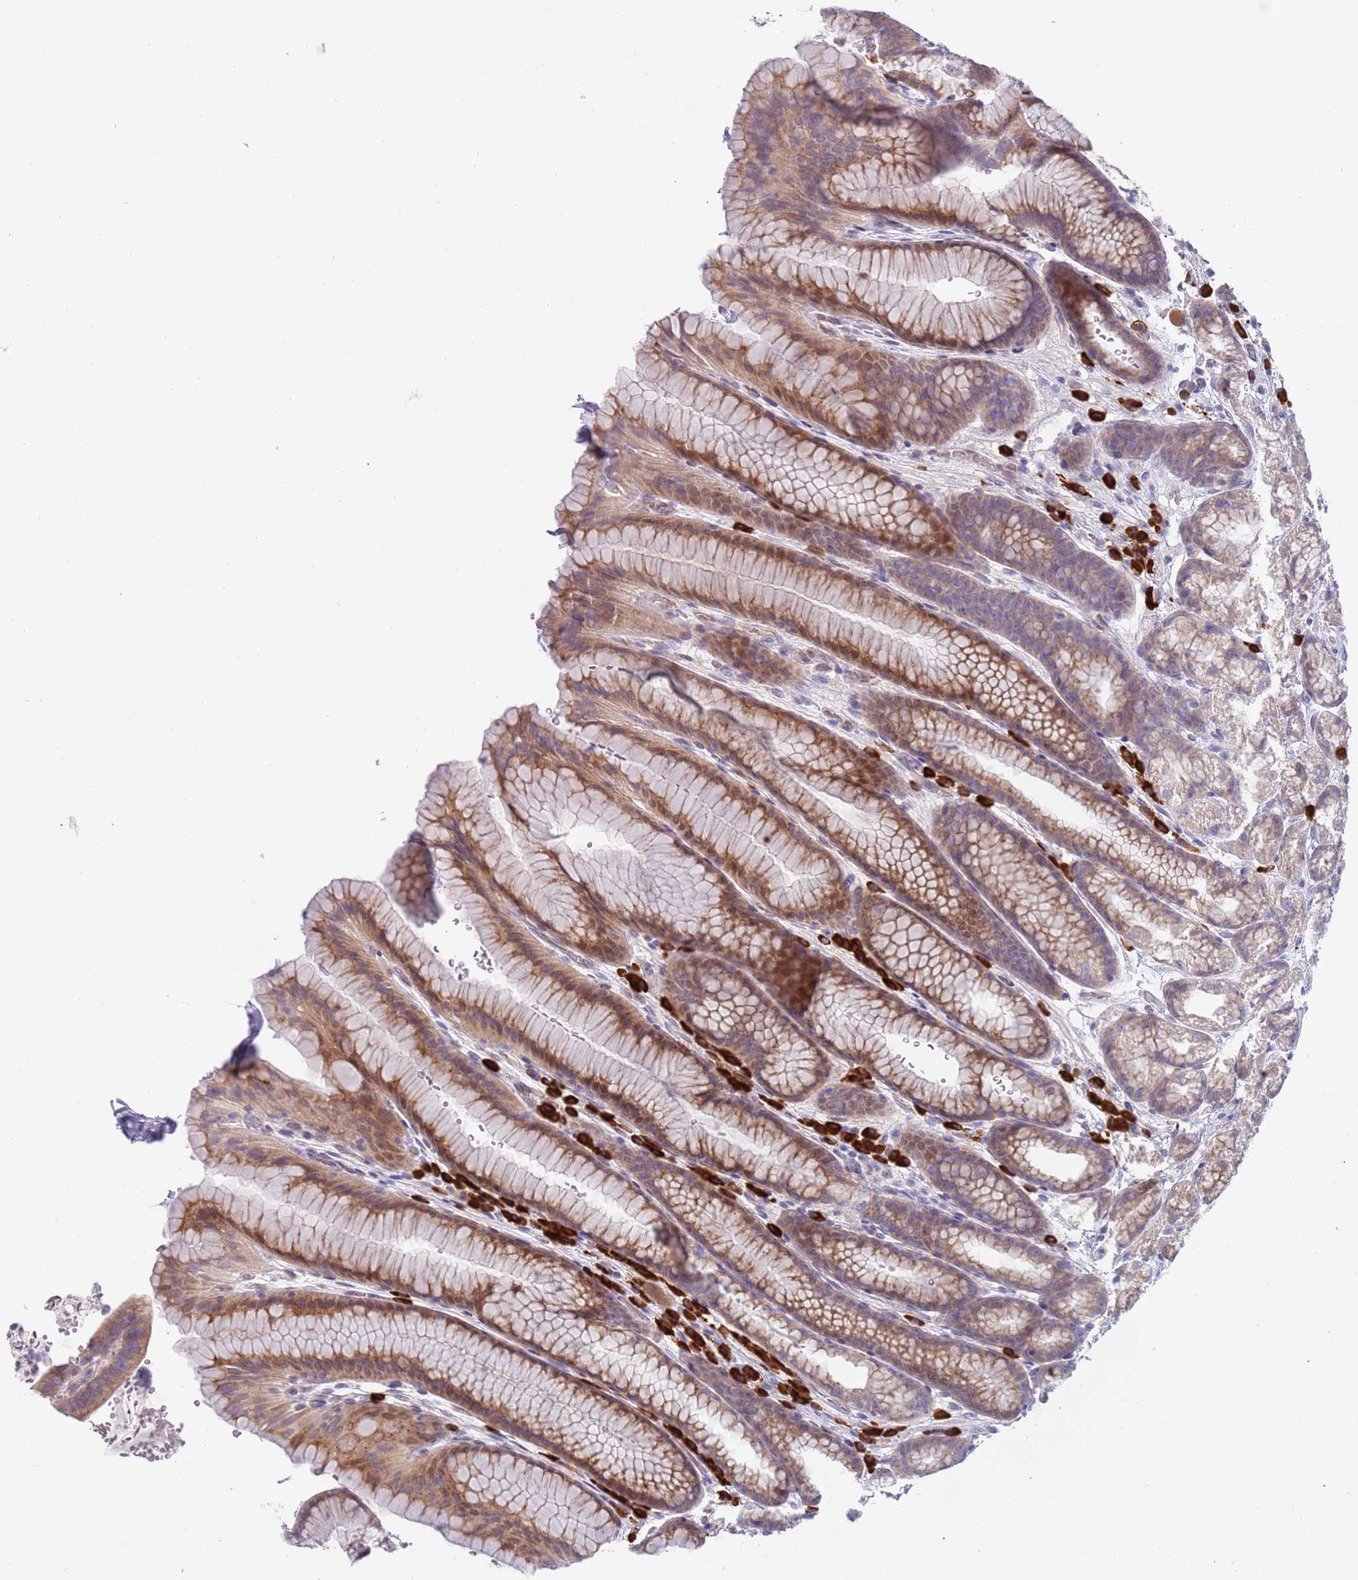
{"staining": {"intensity": "moderate", "quantity": ">75%", "location": "cytoplasmic/membranous"}, "tissue": "stomach", "cell_type": "Glandular cells", "image_type": "normal", "snomed": [{"axis": "morphology", "description": "Normal tissue, NOS"}, {"axis": "morphology", "description": "Adenocarcinoma, NOS"}, {"axis": "topography", "description": "Stomach"}], "caption": "DAB immunohistochemical staining of normal stomach reveals moderate cytoplasmic/membranous protein positivity in approximately >75% of glandular cells. Immunohistochemistry (ihc) stains the protein in brown and the nuclei are stained blue.", "gene": "TNRC6C", "patient": {"sex": "male", "age": 57}}